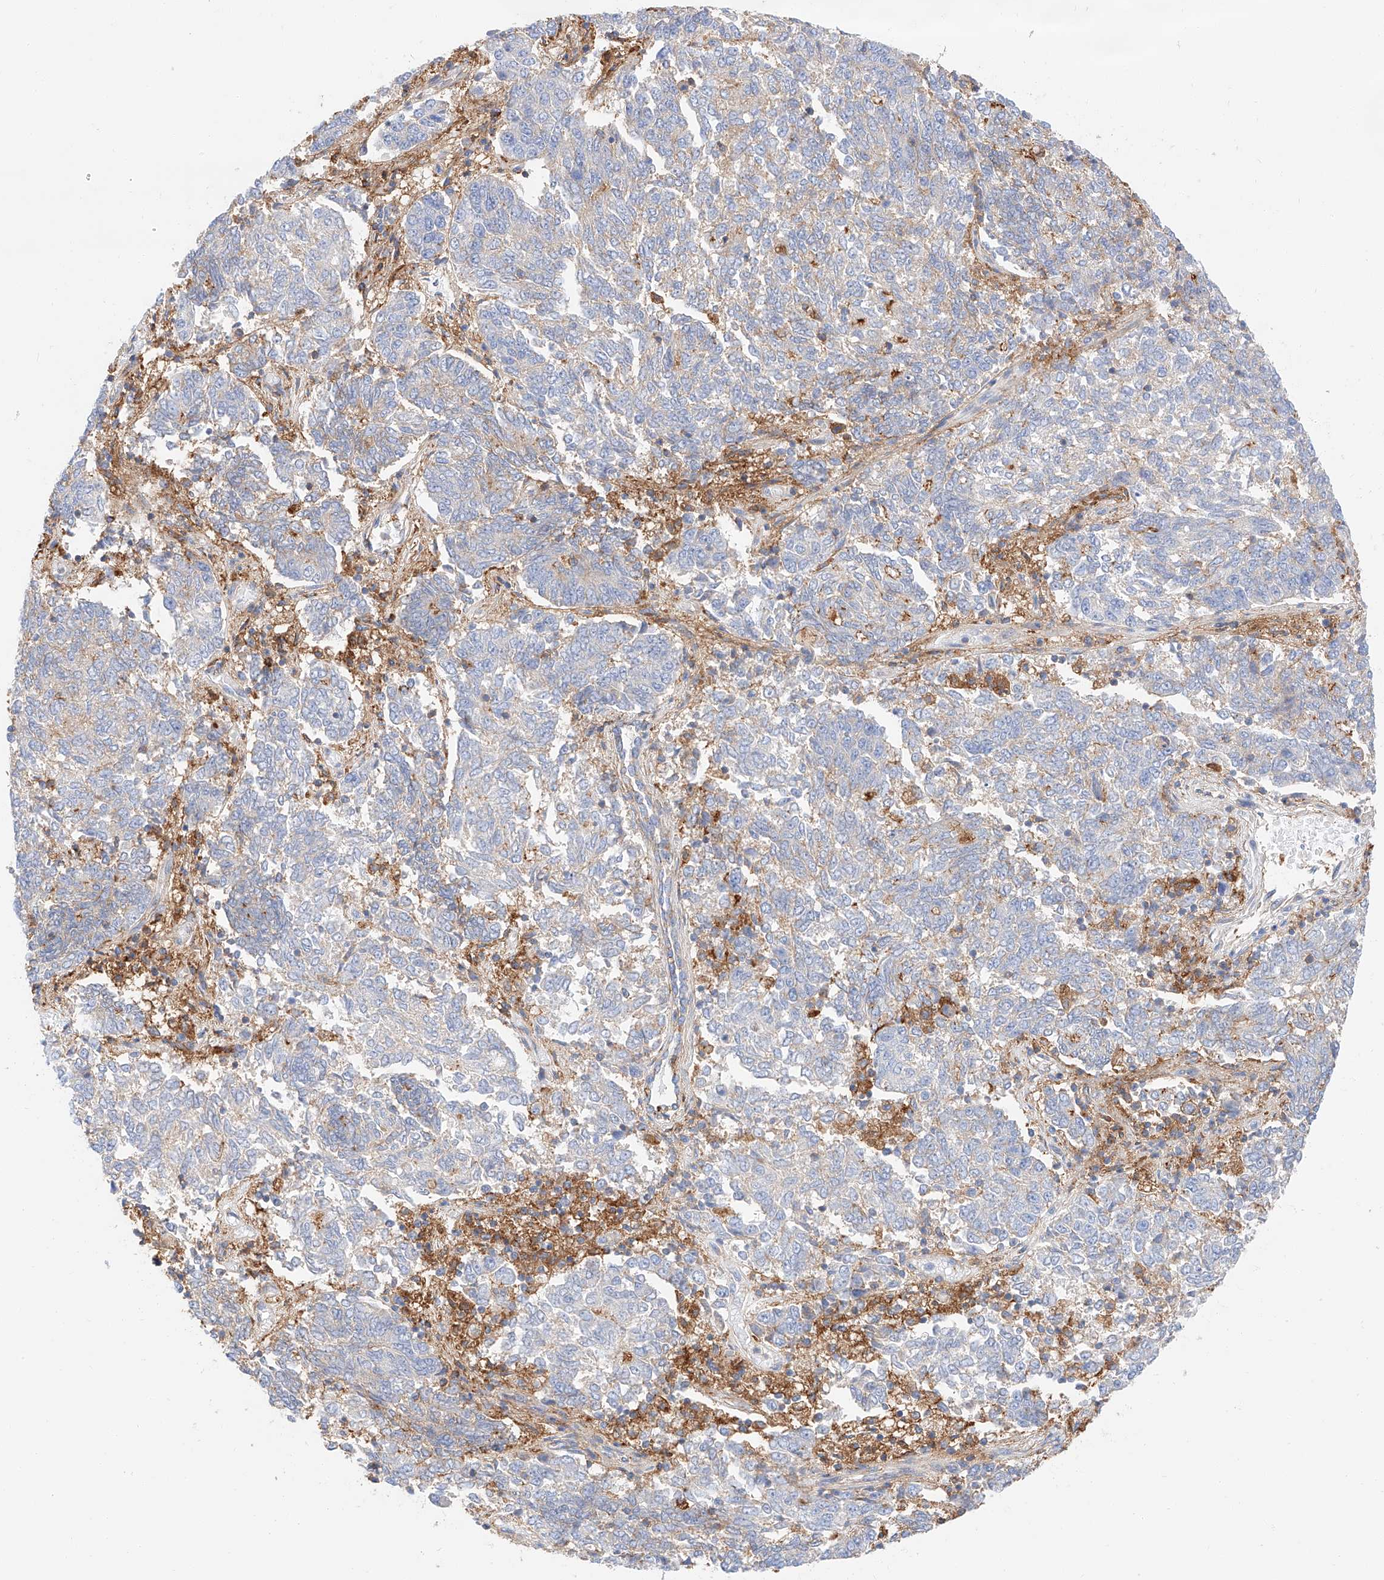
{"staining": {"intensity": "negative", "quantity": "none", "location": "none"}, "tissue": "endometrial cancer", "cell_type": "Tumor cells", "image_type": "cancer", "snomed": [{"axis": "morphology", "description": "Adenocarcinoma, NOS"}, {"axis": "topography", "description": "Endometrium"}], "caption": "Tumor cells show no significant positivity in endometrial cancer. (DAB (3,3'-diaminobenzidine) IHC with hematoxylin counter stain).", "gene": "HAUS4", "patient": {"sex": "female", "age": 80}}